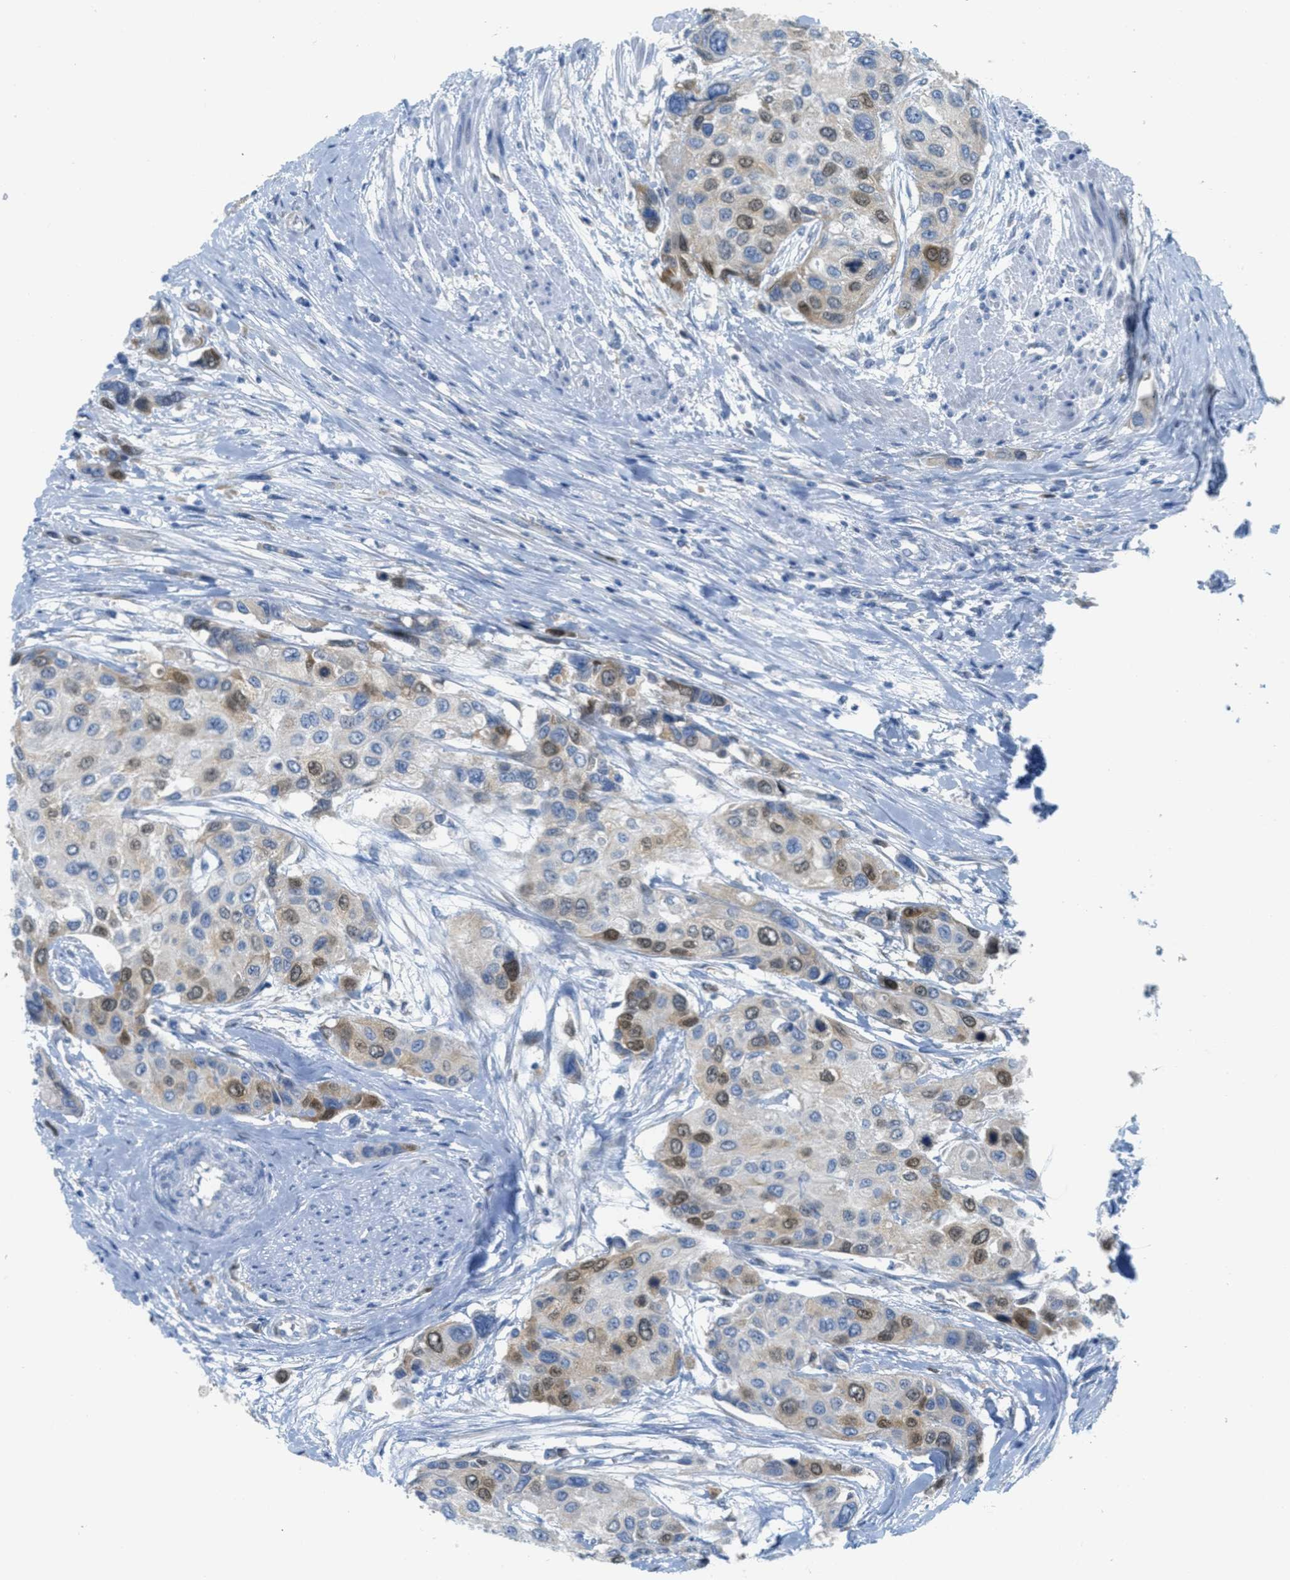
{"staining": {"intensity": "moderate", "quantity": "25%-75%", "location": "cytoplasmic/membranous,nuclear"}, "tissue": "urothelial cancer", "cell_type": "Tumor cells", "image_type": "cancer", "snomed": [{"axis": "morphology", "description": "Urothelial carcinoma, High grade"}, {"axis": "topography", "description": "Urinary bladder"}], "caption": "There is medium levels of moderate cytoplasmic/membranous and nuclear staining in tumor cells of urothelial carcinoma (high-grade), as demonstrated by immunohistochemical staining (brown color).", "gene": "ORC6", "patient": {"sex": "female", "age": 56}}